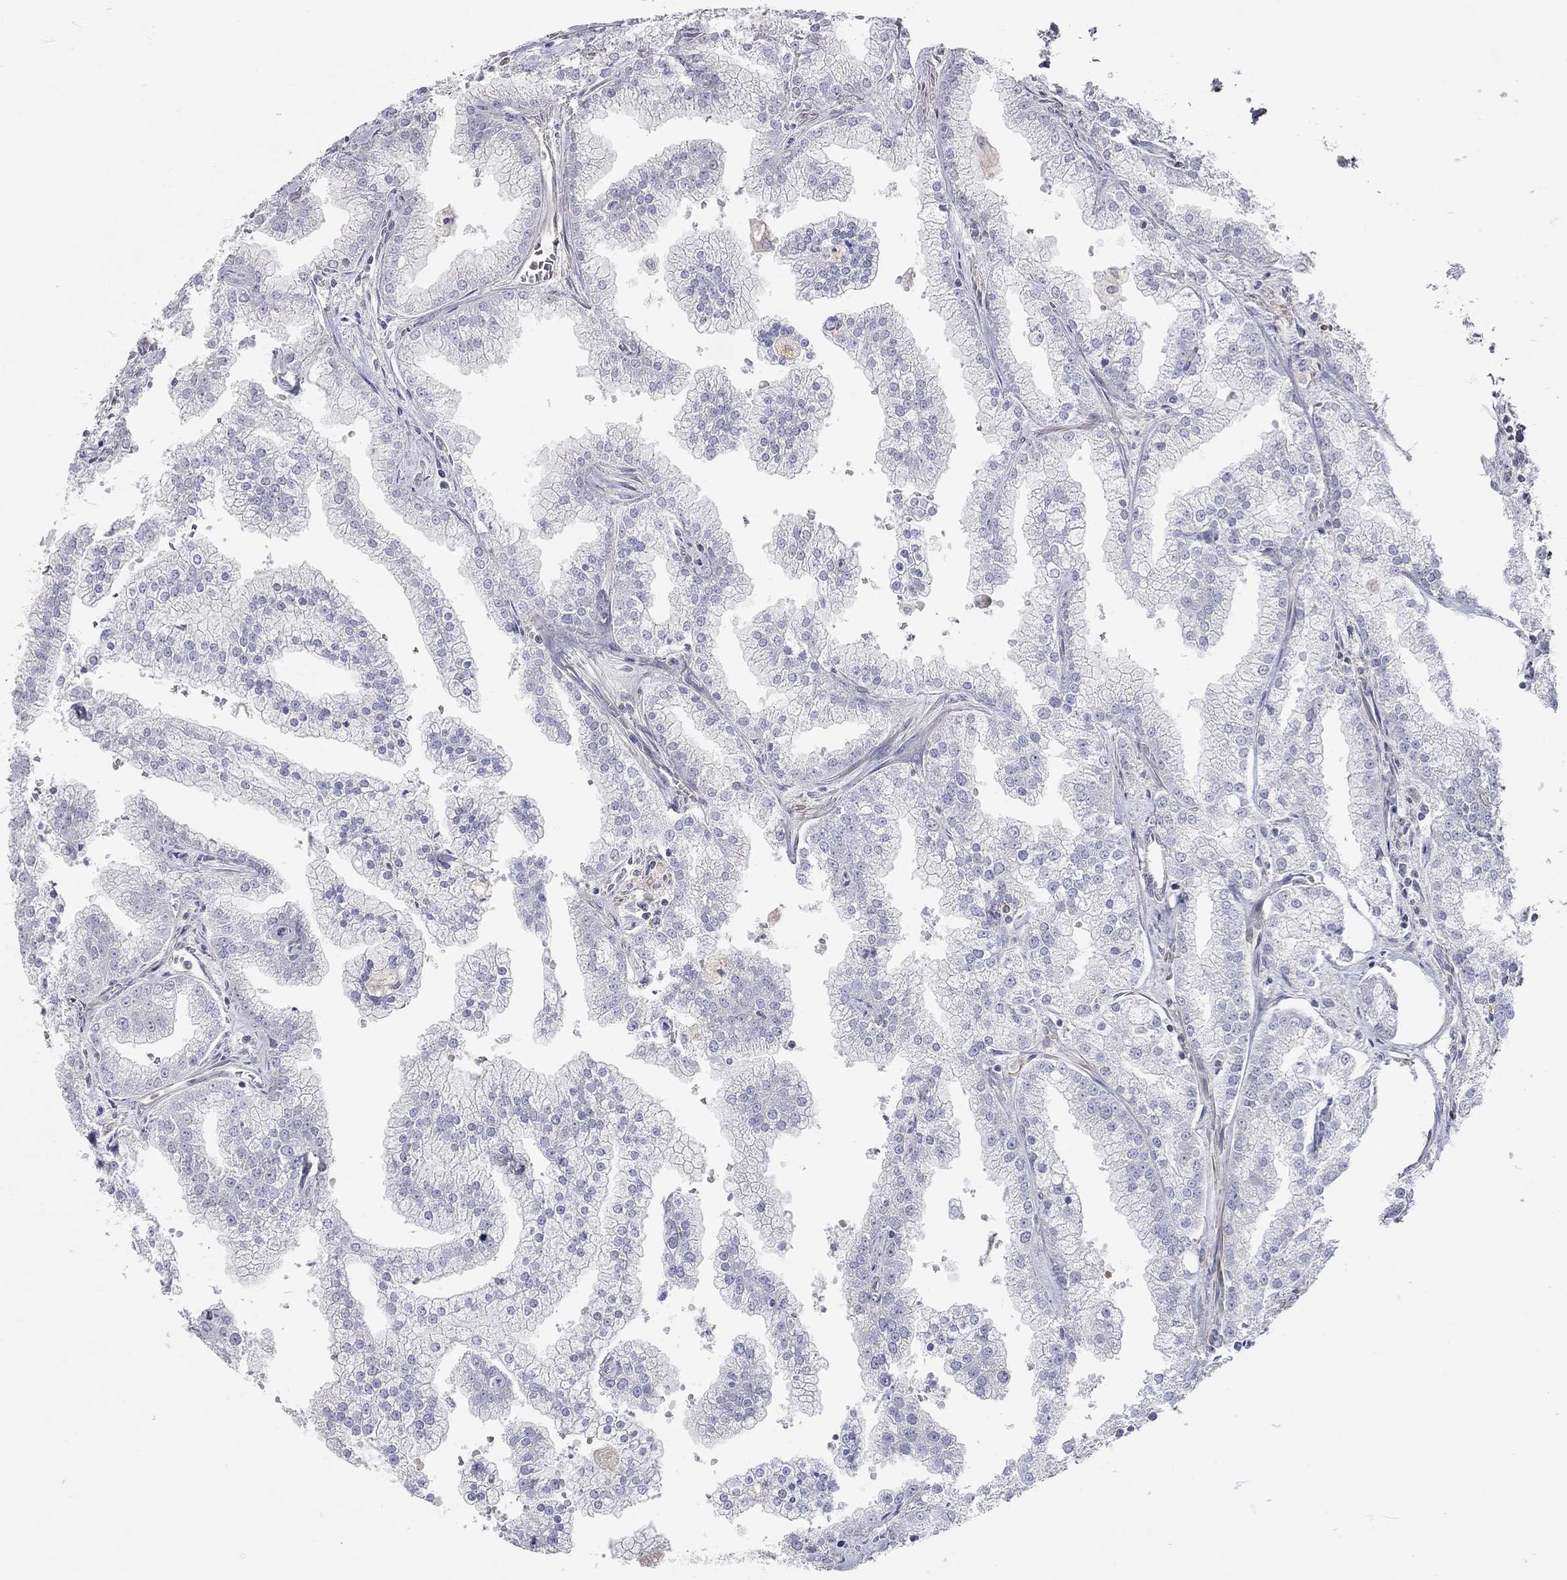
{"staining": {"intensity": "negative", "quantity": "none", "location": "none"}, "tissue": "prostate cancer", "cell_type": "Tumor cells", "image_type": "cancer", "snomed": [{"axis": "morphology", "description": "Adenocarcinoma, NOS"}, {"axis": "topography", "description": "Prostate"}], "caption": "Prostate adenocarcinoma was stained to show a protein in brown. There is no significant positivity in tumor cells. (Immunohistochemistry (ihc), brightfield microscopy, high magnification).", "gene": "C10orf90", "patient": {"sex": "male", "age": 70}}